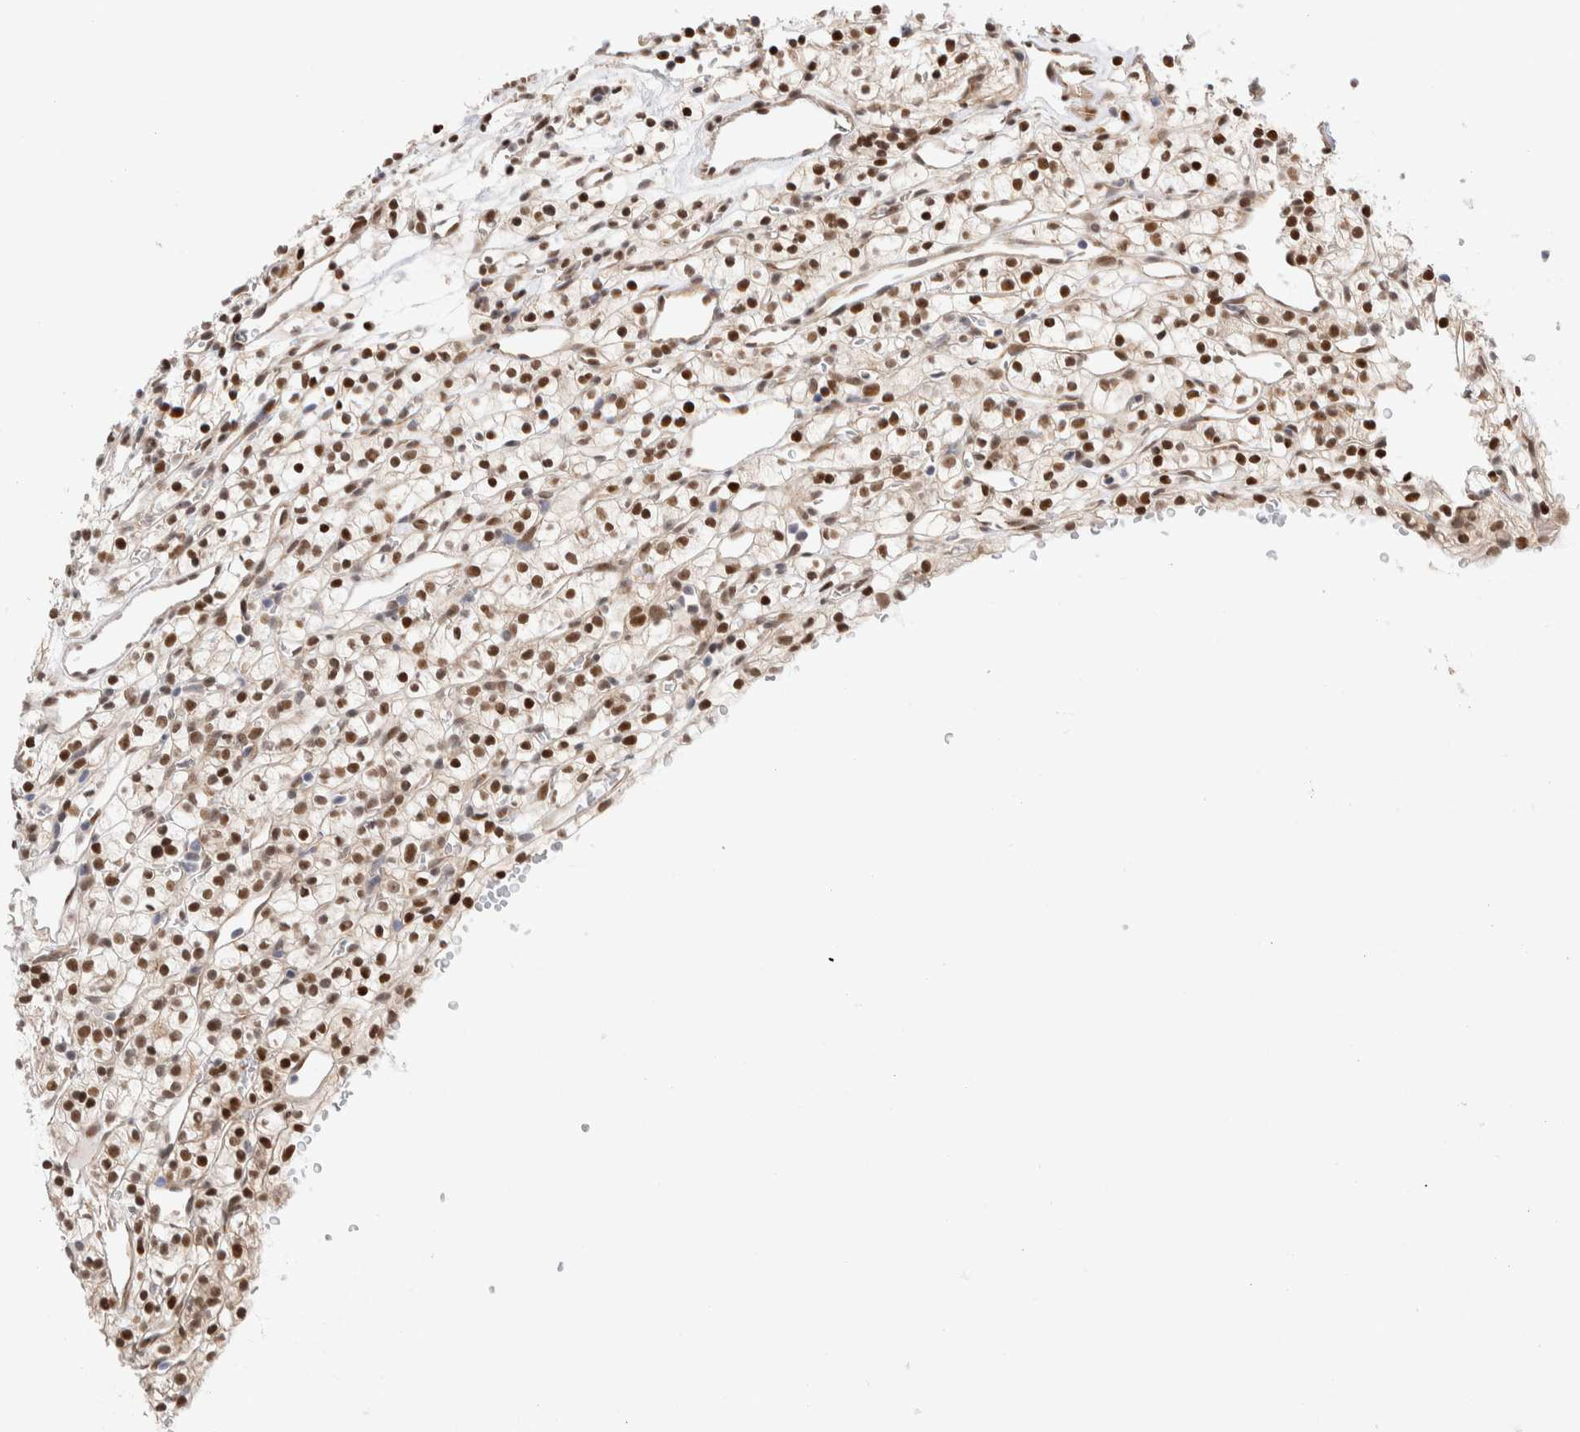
{"staining": {"intensity": "moderate", "quantity": ">75%", "location": "nuclear"}, "tissue": "renal cancer", "cell_type": "Tumor cells", "image_type": "cancer", "snomed": [{"axis": "morphology", "description": "Adenocarcinoma, NOS"}, {"axis": "topography", "description": "Kidney"}], "caption": "Protein staining reveals moderate nuclear expression in approximately >75% of tumor cells in renal cancer (adenocarcinoma). (DAB IHC with brightfield microscopy, high magnification).", "gene": "NSMAF", "patient": {"sex": "female", "age": 57}}